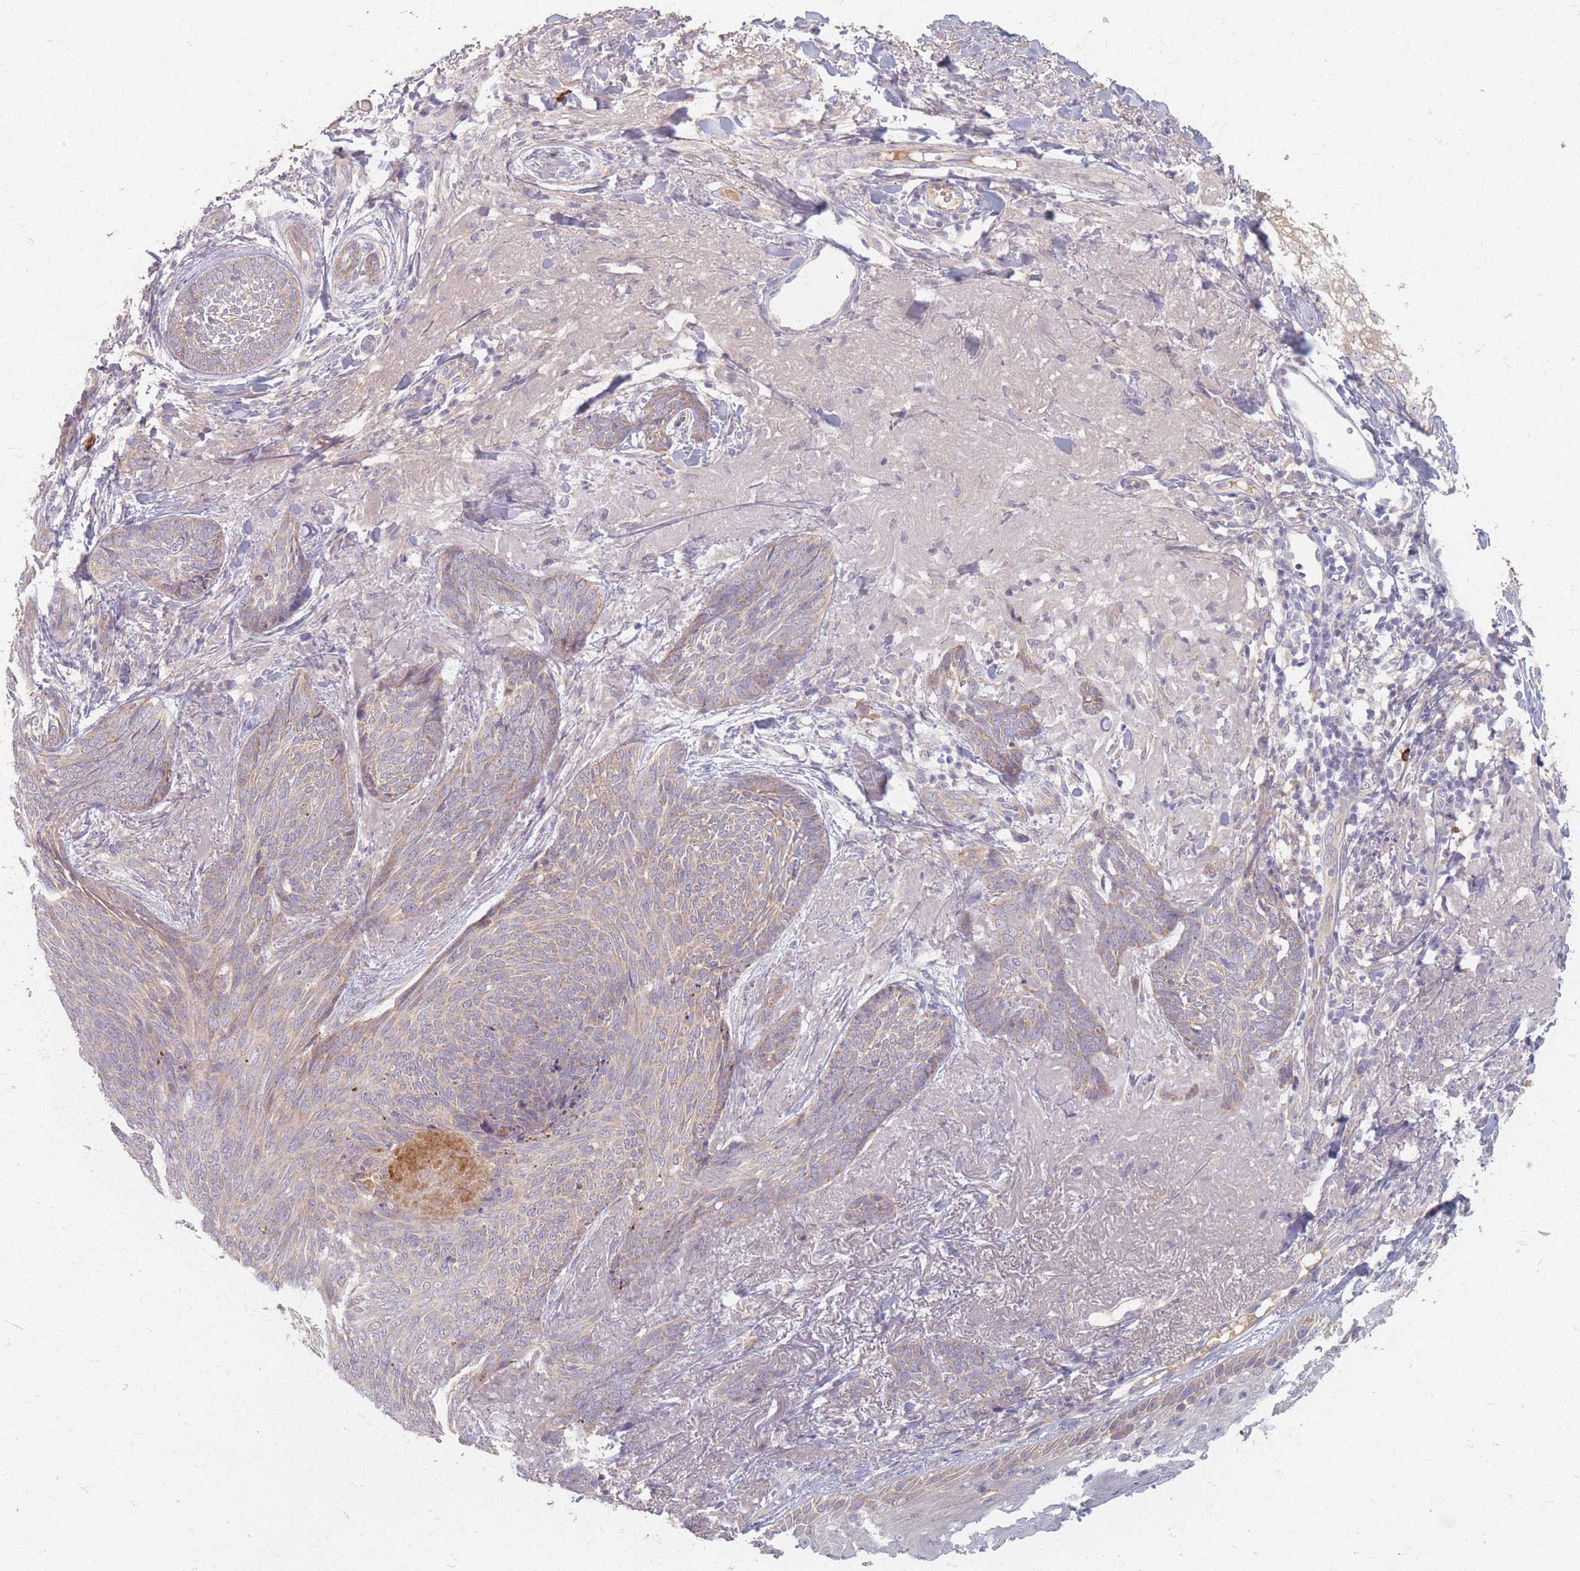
{"staining": {"intensity": "negative", "quantity": "none", "location": "none"}, "tissue": "skin cancer", "cell_type": "Tumor cells", "image_type": "cancer", "snomed": [{"axis": "morphology", "description": "Basal cell carcinoma"}, {"axis": "topography", "description": "Skin"}], "caption": "Immunohistochemistry (IHC) photomicrograph of human basal cell carcinoma (skin) stained for a protein (brown), which displays no positivity in tumor cells.", "gene": "SMIM14", "patient": {"sex": "female", "age": 86}}